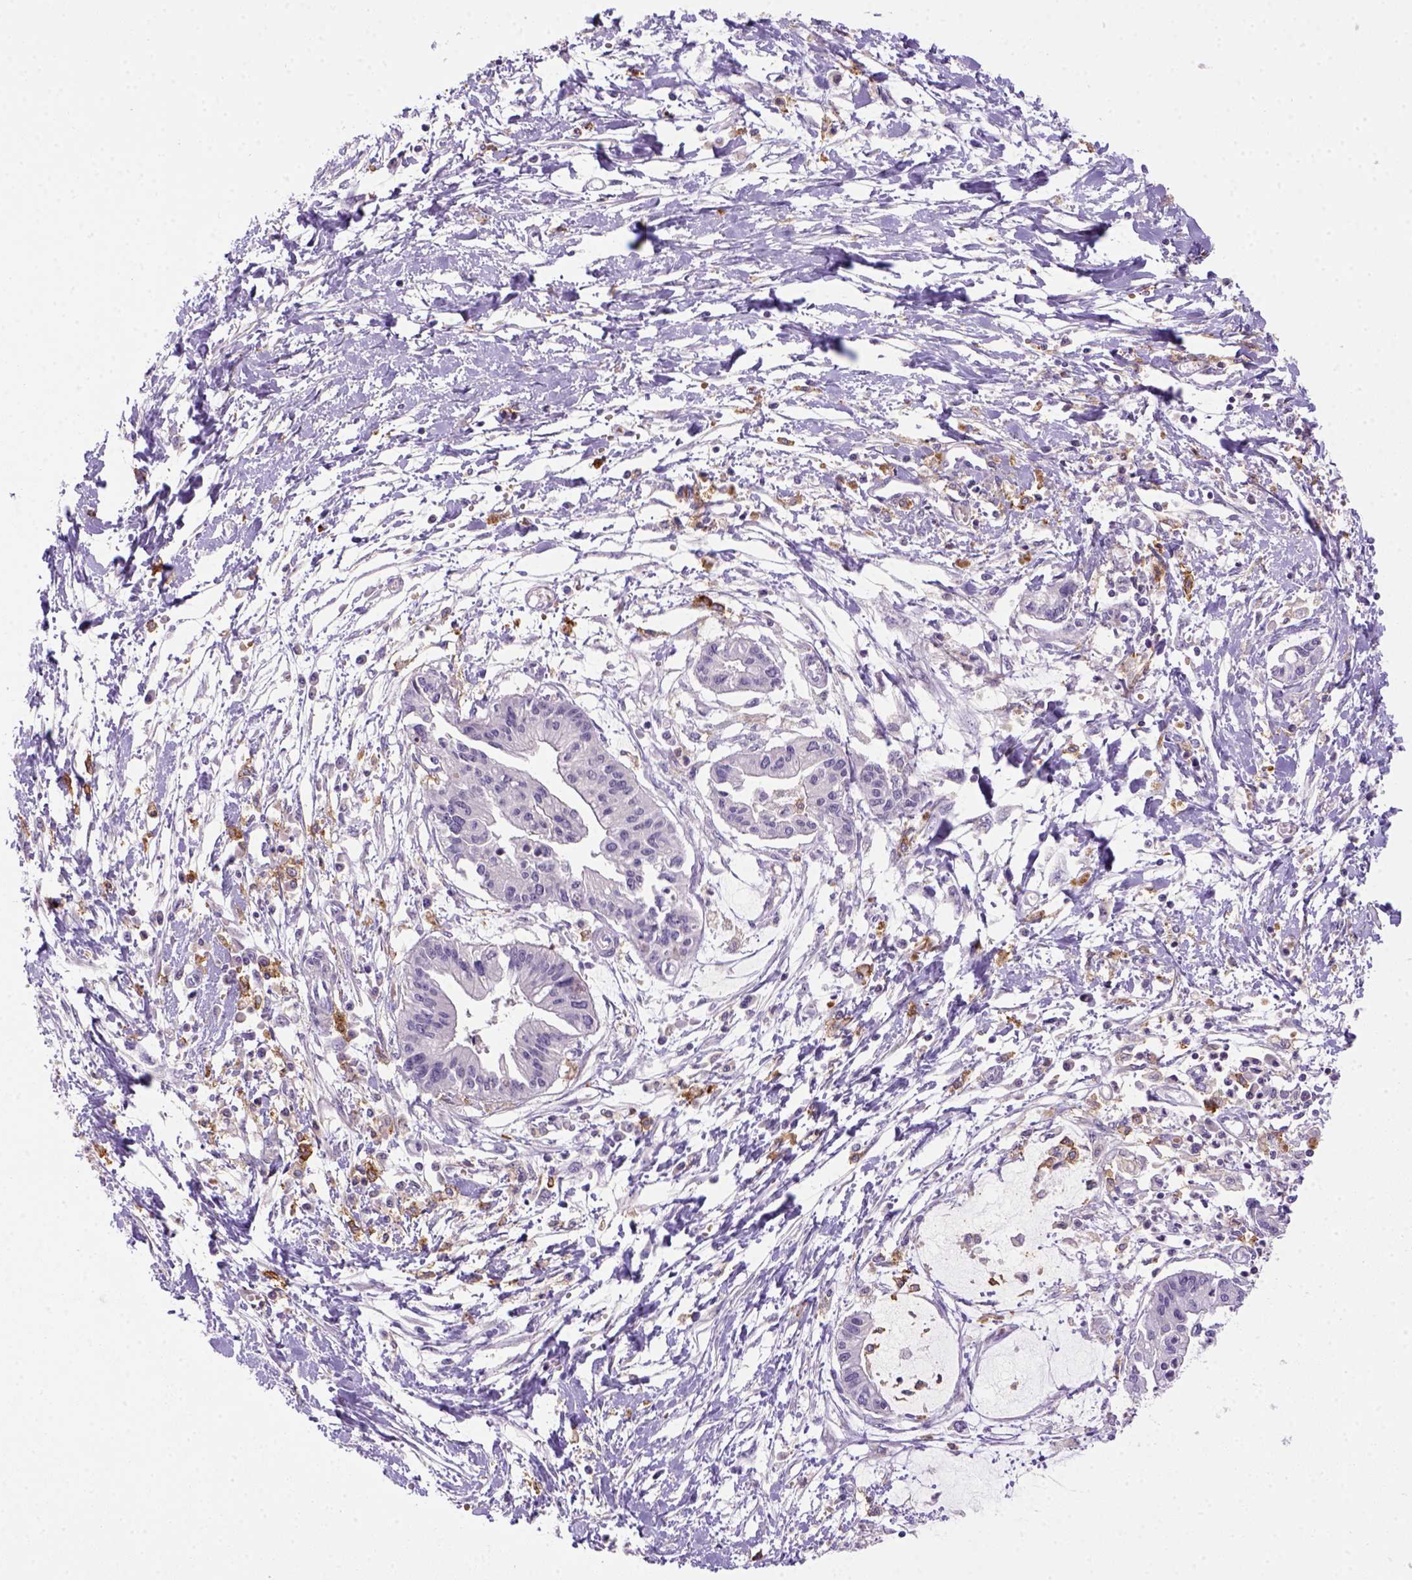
{"staining": {"intensity": "negative", "quantity": "none", "location": "none"}, "tissue": "pancreatic cancer", "cell_type": "Tumor cells", "image_type": "cancer", "snomed": [{"axis": "morphology", "description": "Adenocarcinoma, NOS"}, {"axis": "topography", "description": "Pancreas"}], "caption": "DAB (3,3'-diaminobenzidine) immunohistochemical staining of adenocarcinoma (pancreatic) demonstrates no significant positivity in tumor cells. (DAB (3,3'-diaminobenzidine) immunohistochemistry, high magnification).", "gene": "CD14", "patient": {"sex": "male", "age": 60}}